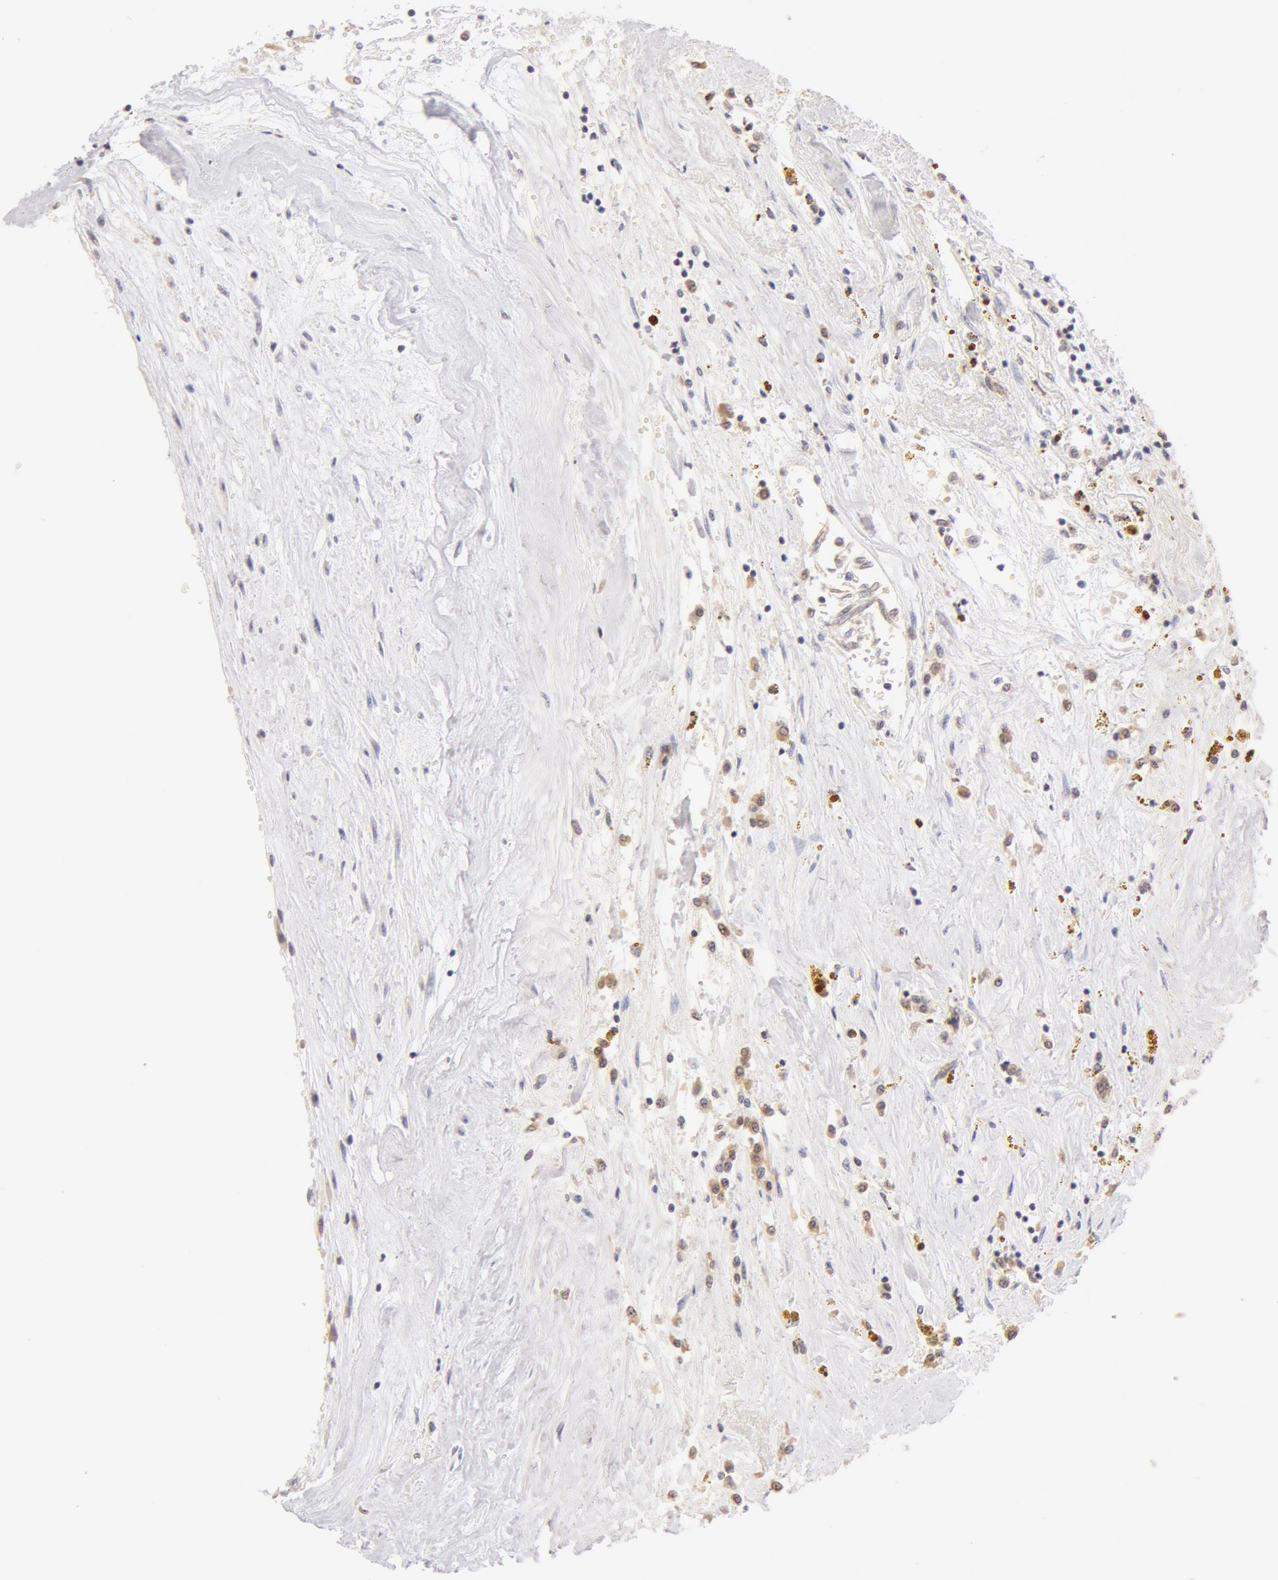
{"staining": {"intensity": "negative", "quantity": "none", "location": "none"}, "tissue": "renal cancer", "cell_type": "Tumor cells", "image_type": "cancer", "snomed": [{"axis": "morphology", "description": "Adenocarcinoma, NOS"}, {"axis": "topography", "description": "Kidney"}], "caption": "Immunohistochemistry image of neoplastic tissue: renal cancer (adenocarcinoma) stained with DAB (3,3'-diaminobenzidine) reveals no significant protein staining in tumor cells. (DAB (3,3'-diaminobenzidine) immunohistochemistry (IHC) visualized using brightfield microscopy, high magnification).", "gene": "DDX3Y", "patient": {"sex": "male", "age": 78}}